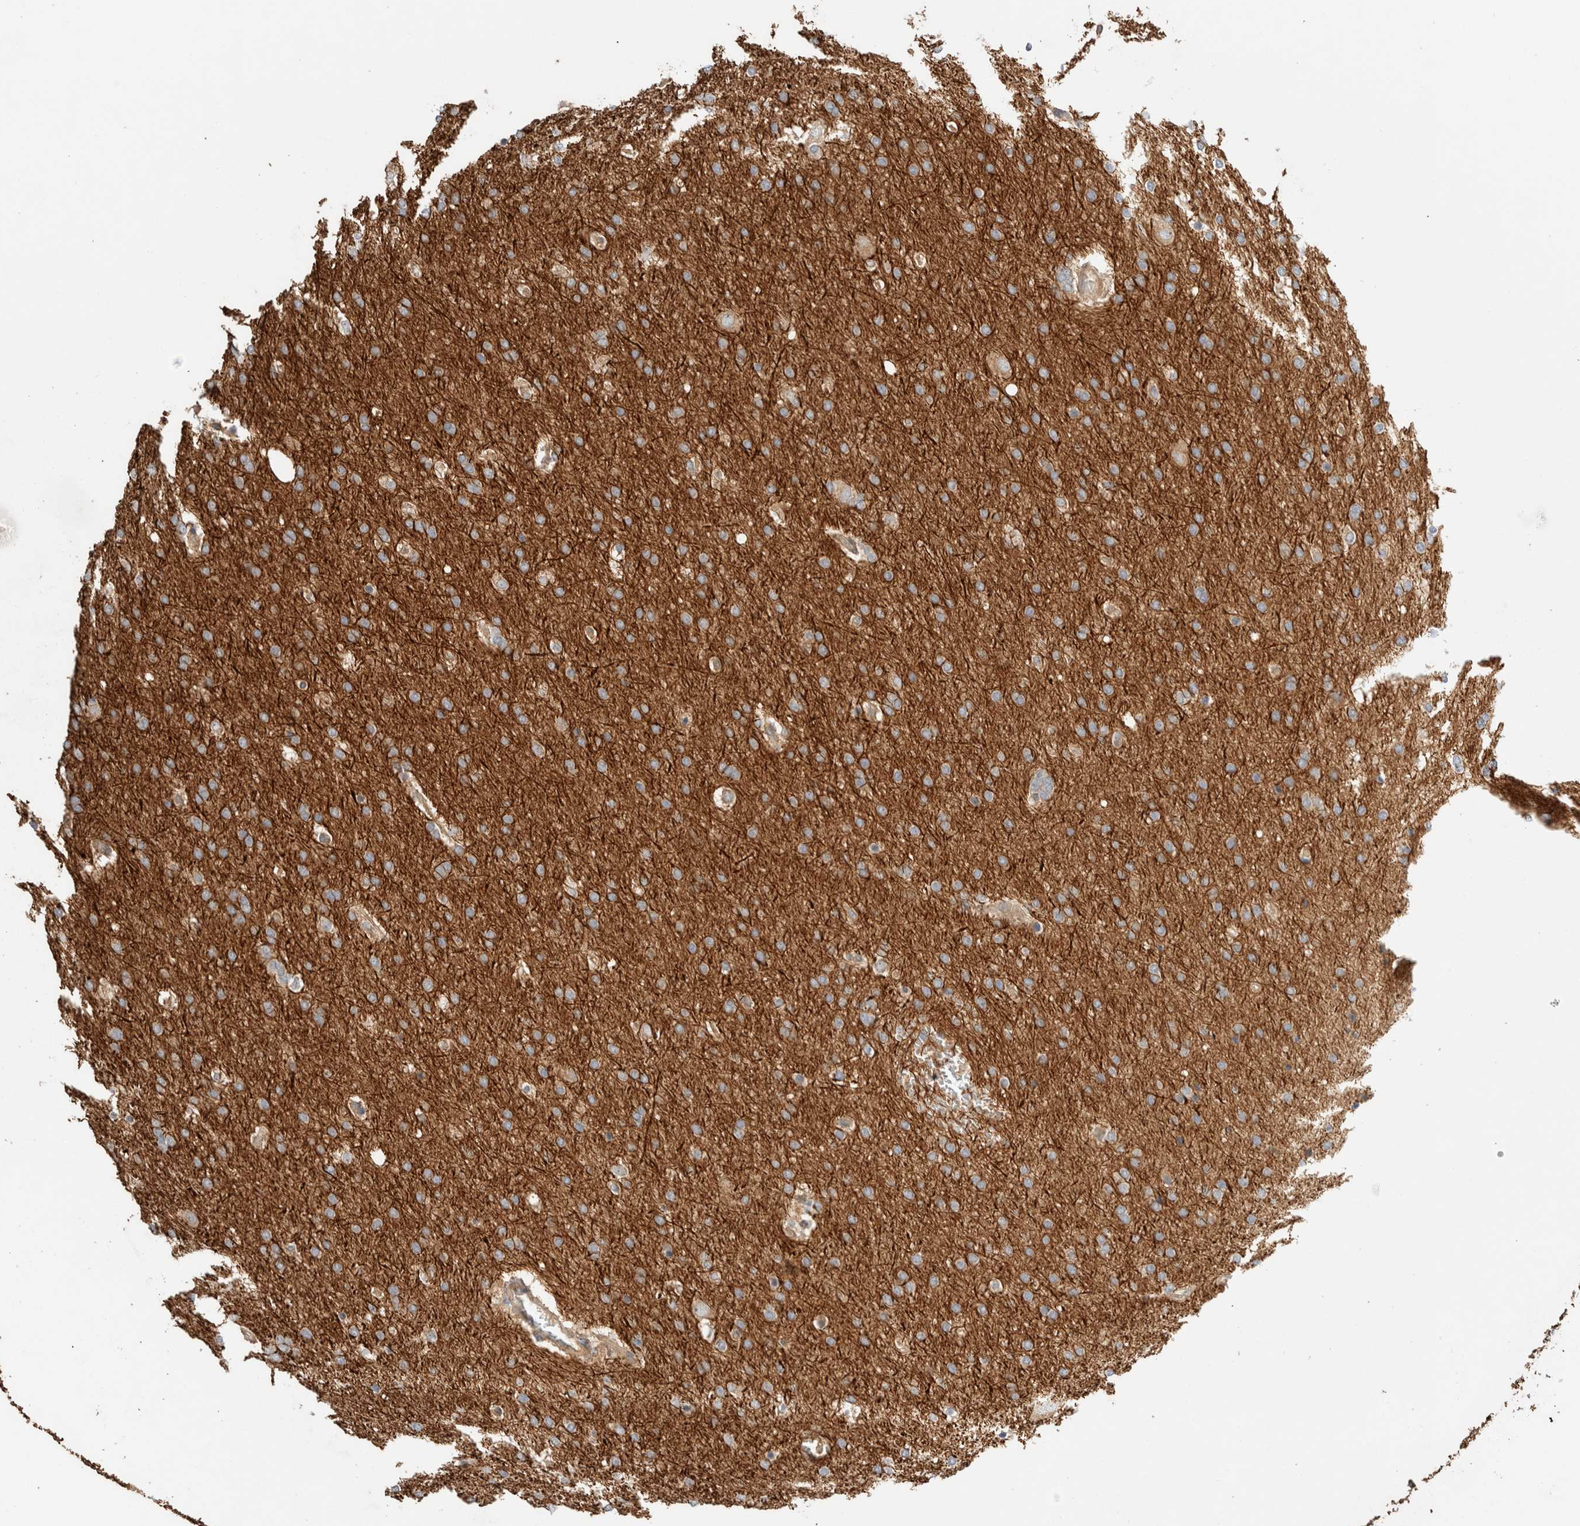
{"staining": {"intensity": "weak", "quantity": ">75%", "location": "cytoplasmic/membranous"}, "tissue": "glioma", "cell_type": "Tumor cells", "image_type": "cancer", "snomed": [{"axis": "morphology", "description": "Glioma, malignant, Low grade"}, {"axis": "topography", "description": "Brain"}], "caption": "Glioma tissue displays weak cytoplasmic/membranous expression in about >75% of tumor cells, visualized by immunohistochemistry. The protein of interest is stained brown, and the nuclei are stained in blue (DAB IHC with brightfield microscopy, high magnification).", "gene": "B3GNTL1", "patient": {"sex": "female", "age": 37}}